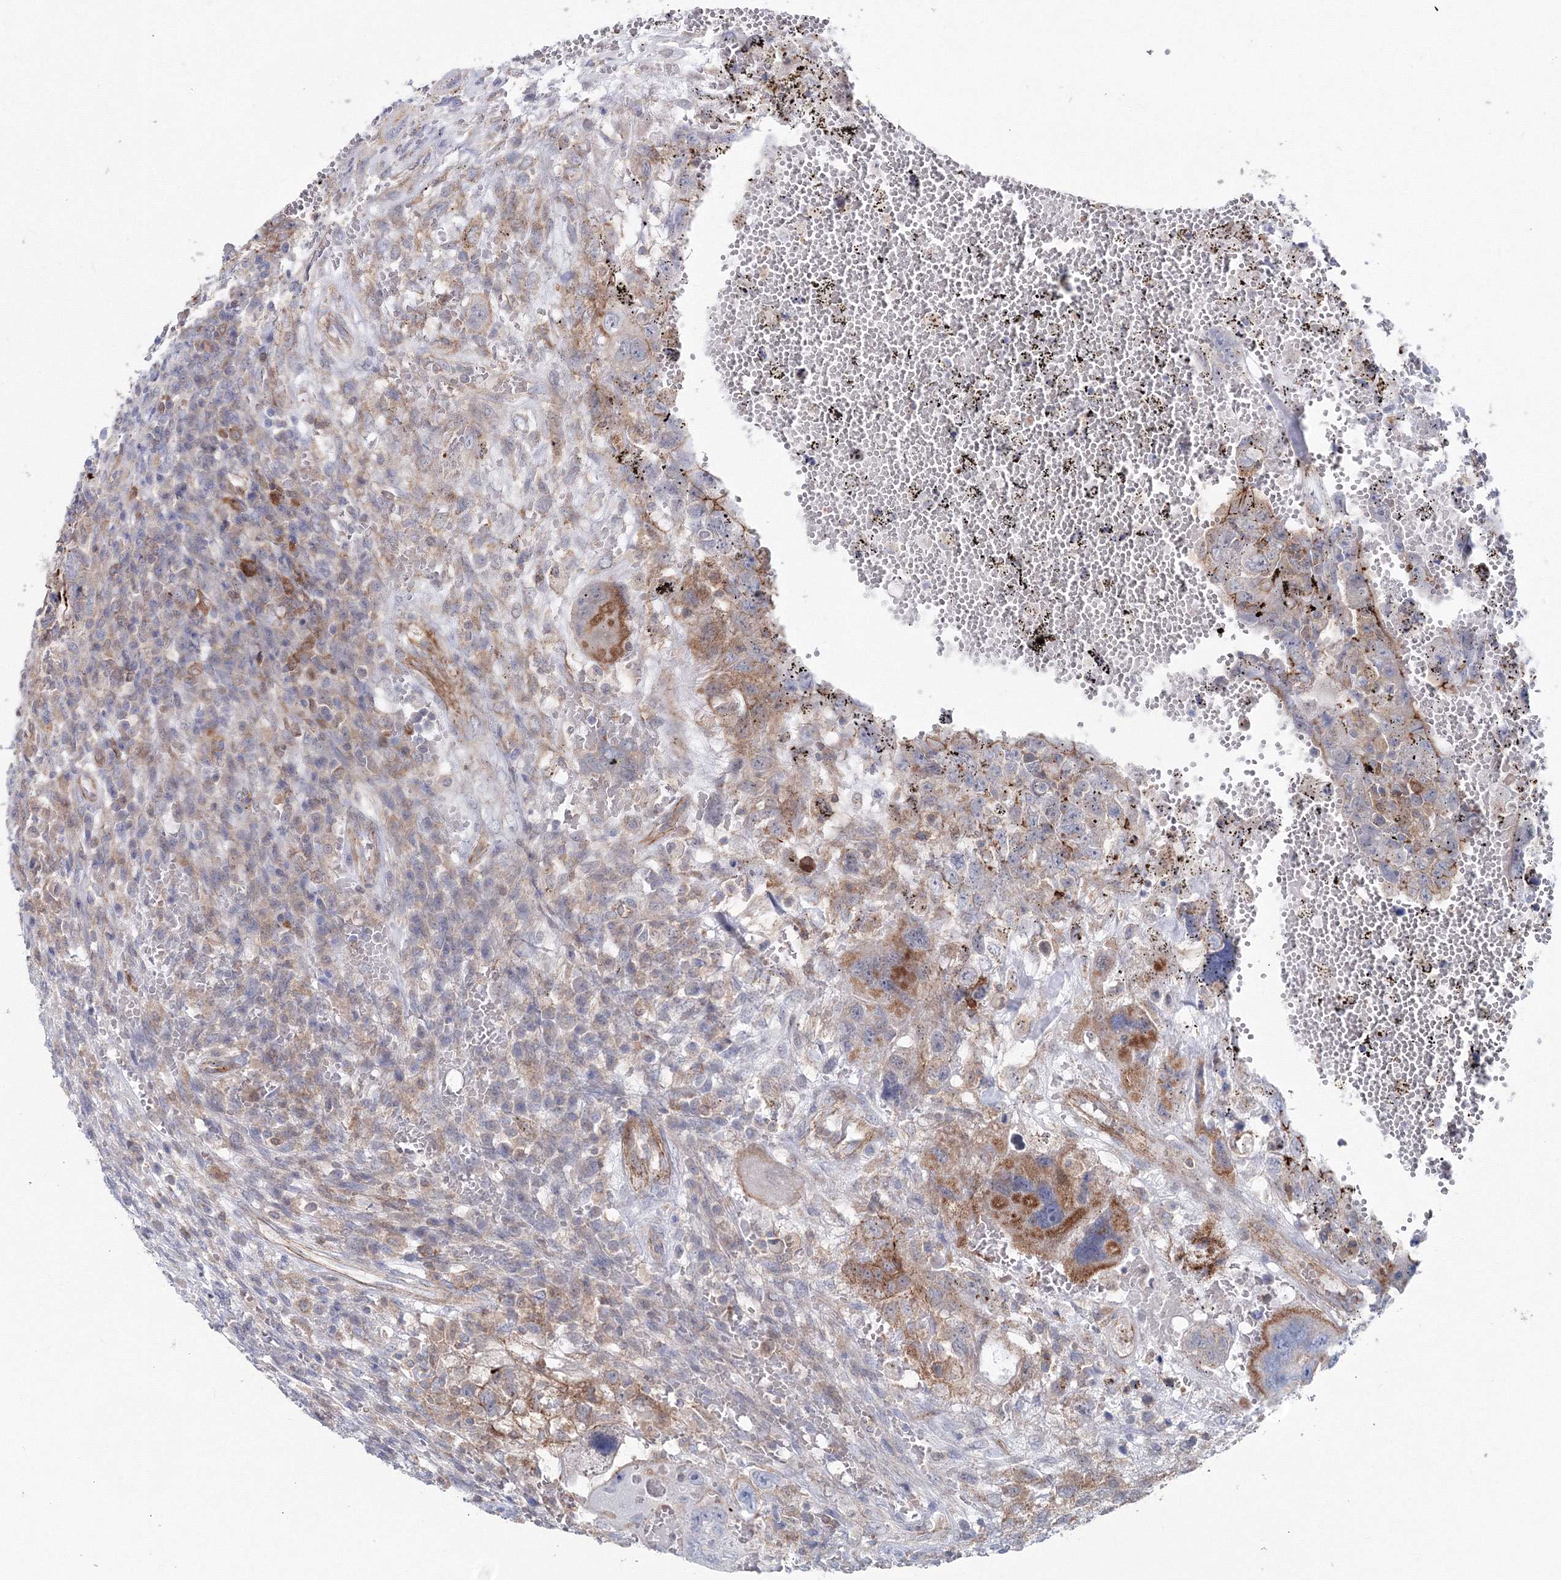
{"staining": {"intensity": "moderate", "quantity": "25%-75%", "location": "cytoplasmic/membranous"}, "tissue": "testis cancer", "cell_type": "Tumor cells", "image_type": "cancer", "snomed": [{"axis": "morphology", "description": "Carcinoma, Embryonal, NOS"}, {"axis": "topography", "description": "Testis"}], "caption": "This histopathology image displays immunohistochemistry (IHC) staining of human embryonal carcinoma (testis), with medium moderate cytoplasmic/membranous positivity in approximately 25%-75% of tumor cells.", "gene": "GGA2", "patient": {"sex": "male", "age": 26}}